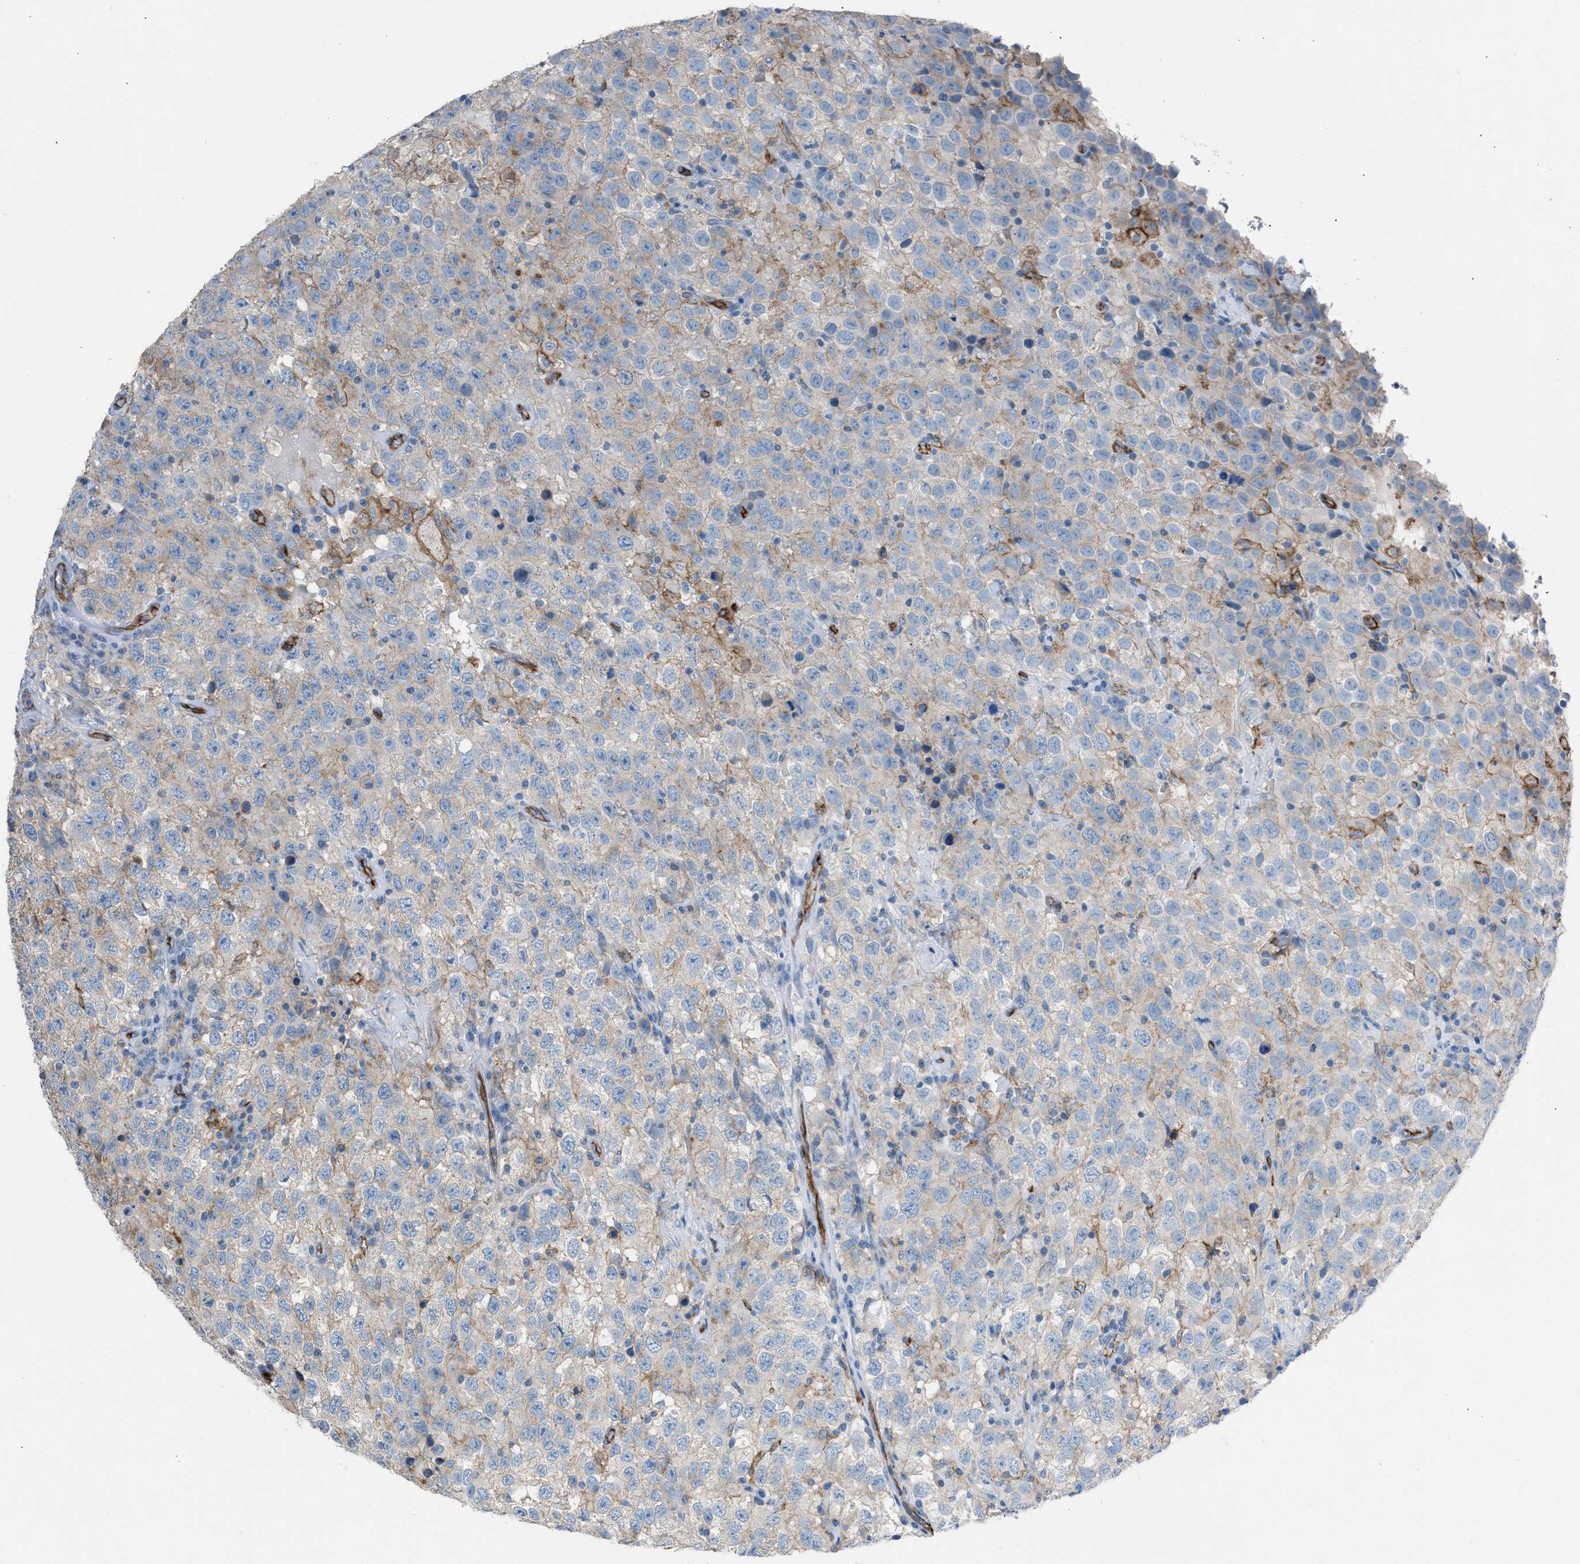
{"staining": {"intensity": "weak", "quantity": "<25%", "location": "cytoplasmic/membranous"}, "tissue": "testis cancer", "cell_type": "Tumor cells", "image_type": "cancer", "snomed": [{"axis": "morphology", "description": "Seminoma, NOS"}, {"axis": "topography", "description": "Testis"}], "caption": "Immunohistochemistry image of neoplastic tissue: human testis cancer stained with DAB displays no significant protein expression in tumor cells. Nuclei are stained in blue.", "gene": "DYSF", "patient": {"sex": "male", "age": 41}}